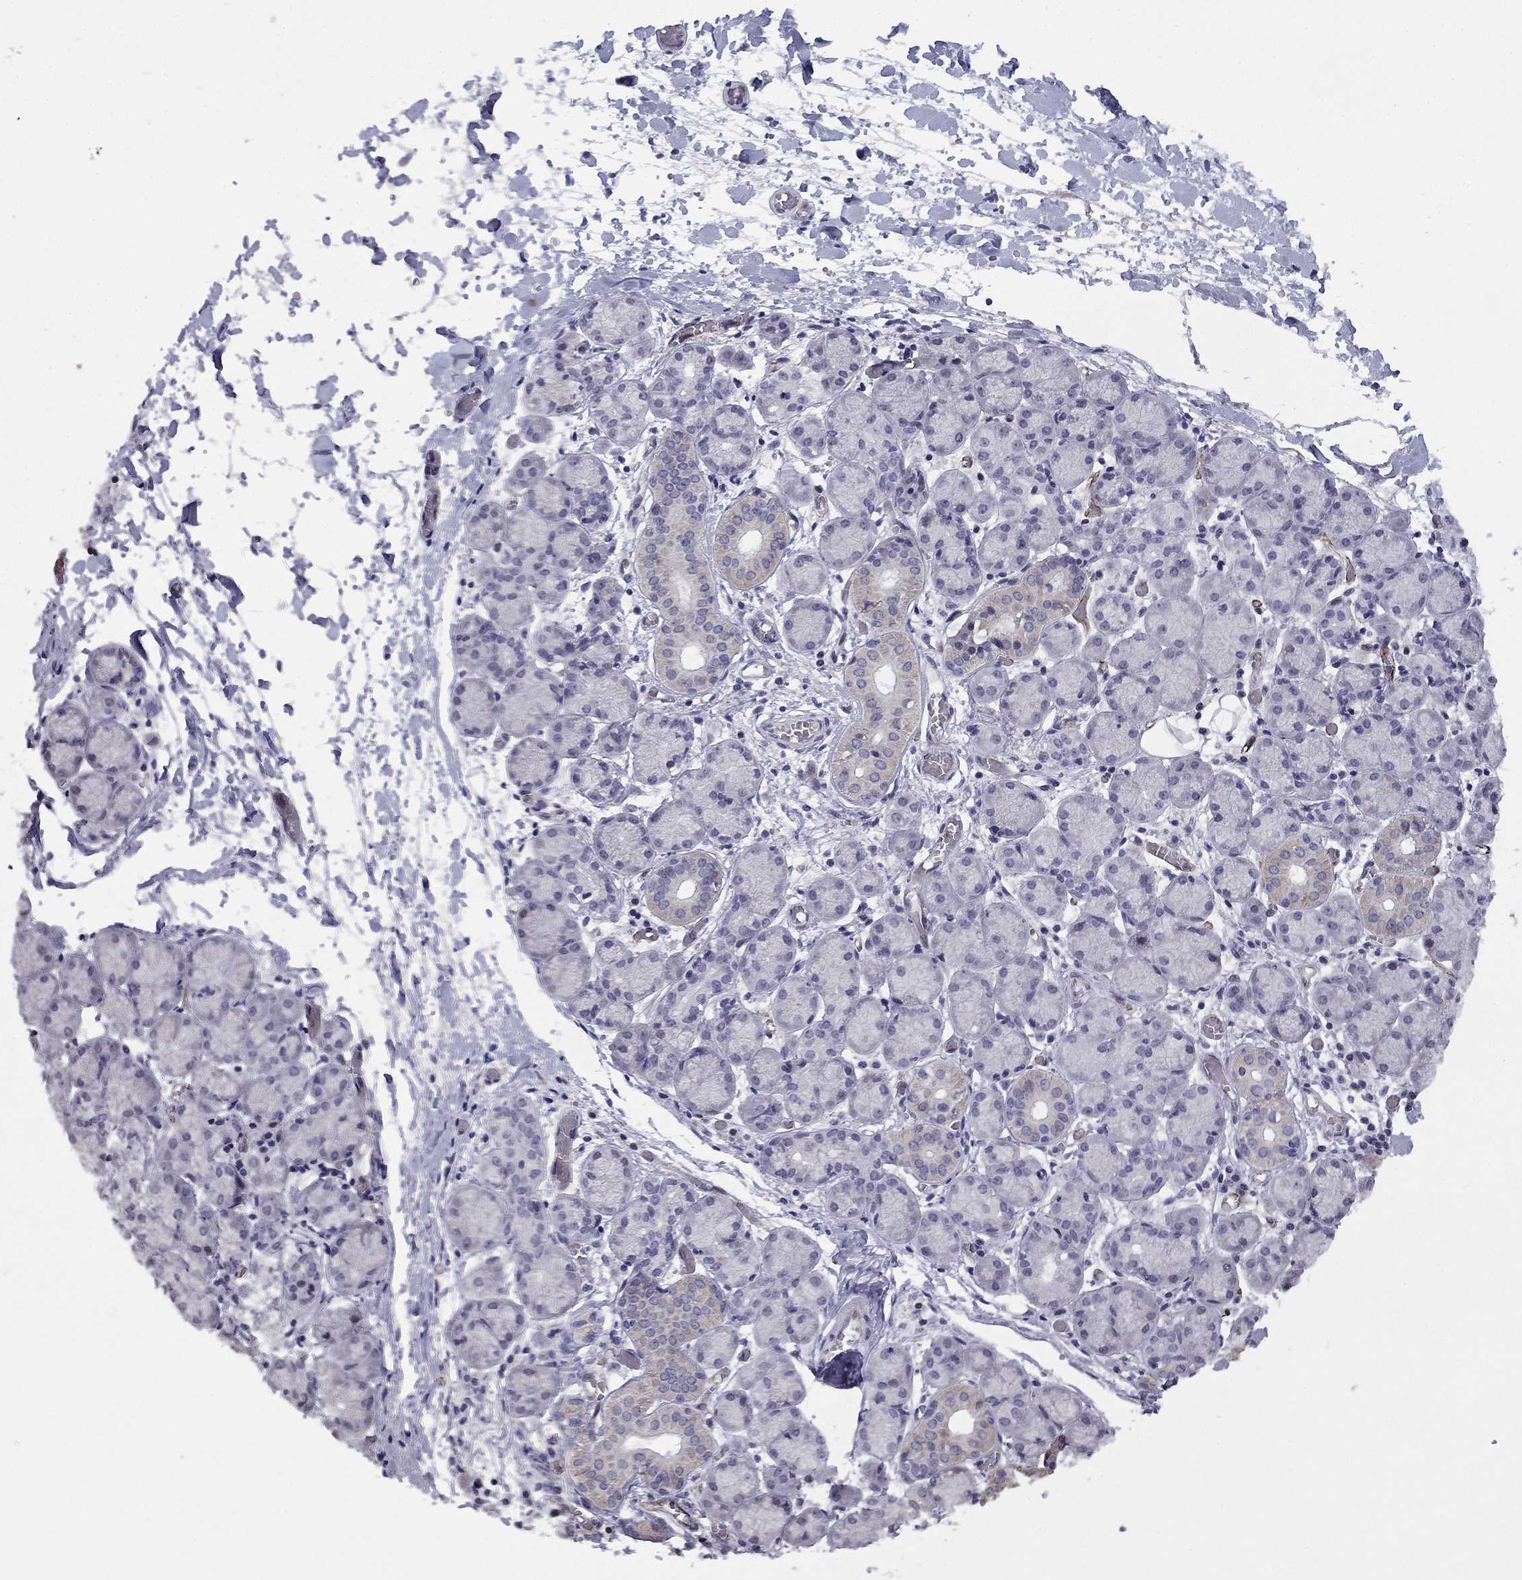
{"staining": {"intensity": "negative", "quantity": "none", "location": "none"}, "tissue": "salivary gland", "cell_type": "Glandular cells", "image_type": "normal", "snomed": [{"axis": "morphology", "description": "Normal tissue, NOS"}, {"axis": "topography", "description": "Salivary gland"}, {"axis": "topography", "description": "Peripheral nerve tissue"}], "caption": "A micrograph of salivary gland stained for a protein displays no brown staining in glandular cells.", "gene": "ANKS4B", "patient": {"sex": "female", "age": 24}}